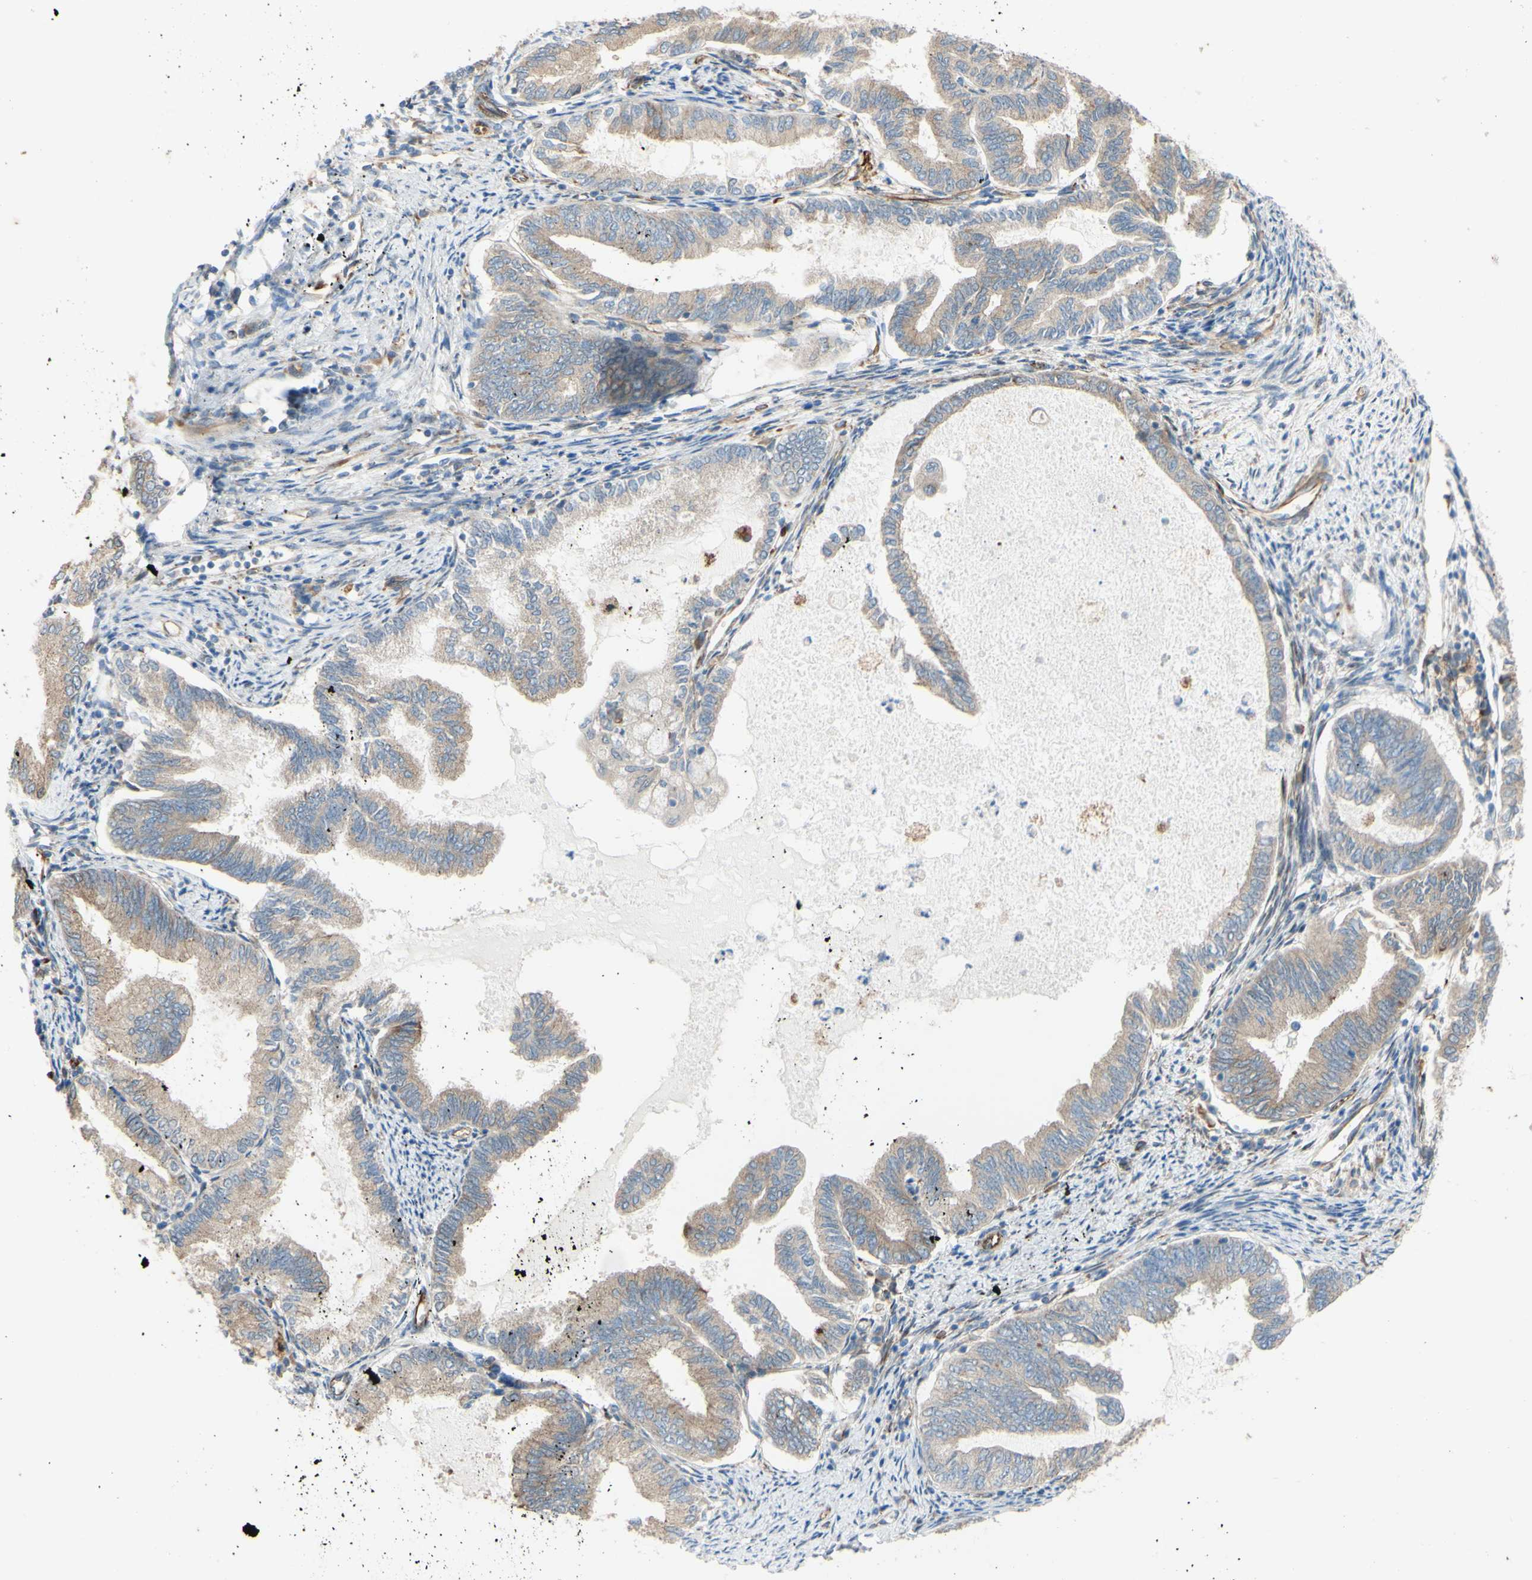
{"staining": {"intensity": "weak", "quantity": ">75%", "location": "cytoplasmic/membranous"}, "tissue": "endometrial cancer", "cell_type": "Tumor cells", "image_type": "cancer", "snomed": [{"axis": "morphology", "description": "Adenocarcinoma, NOS"}, {"axis": "topography", "description": "Endometrium"}], "caption": "IHC micrograph of neoplastic tissue: endometrial adenocarcinoma stained using immunohistochemistry (IHC) reveals low levels of weak protein expression localized specifically in the cytoplasmic/membranous of tumor cells, appearing as a cytoplasmic/membranous brown color.", "gene": "C1orf43", "patient": {"sex": "female", "age": 86}}